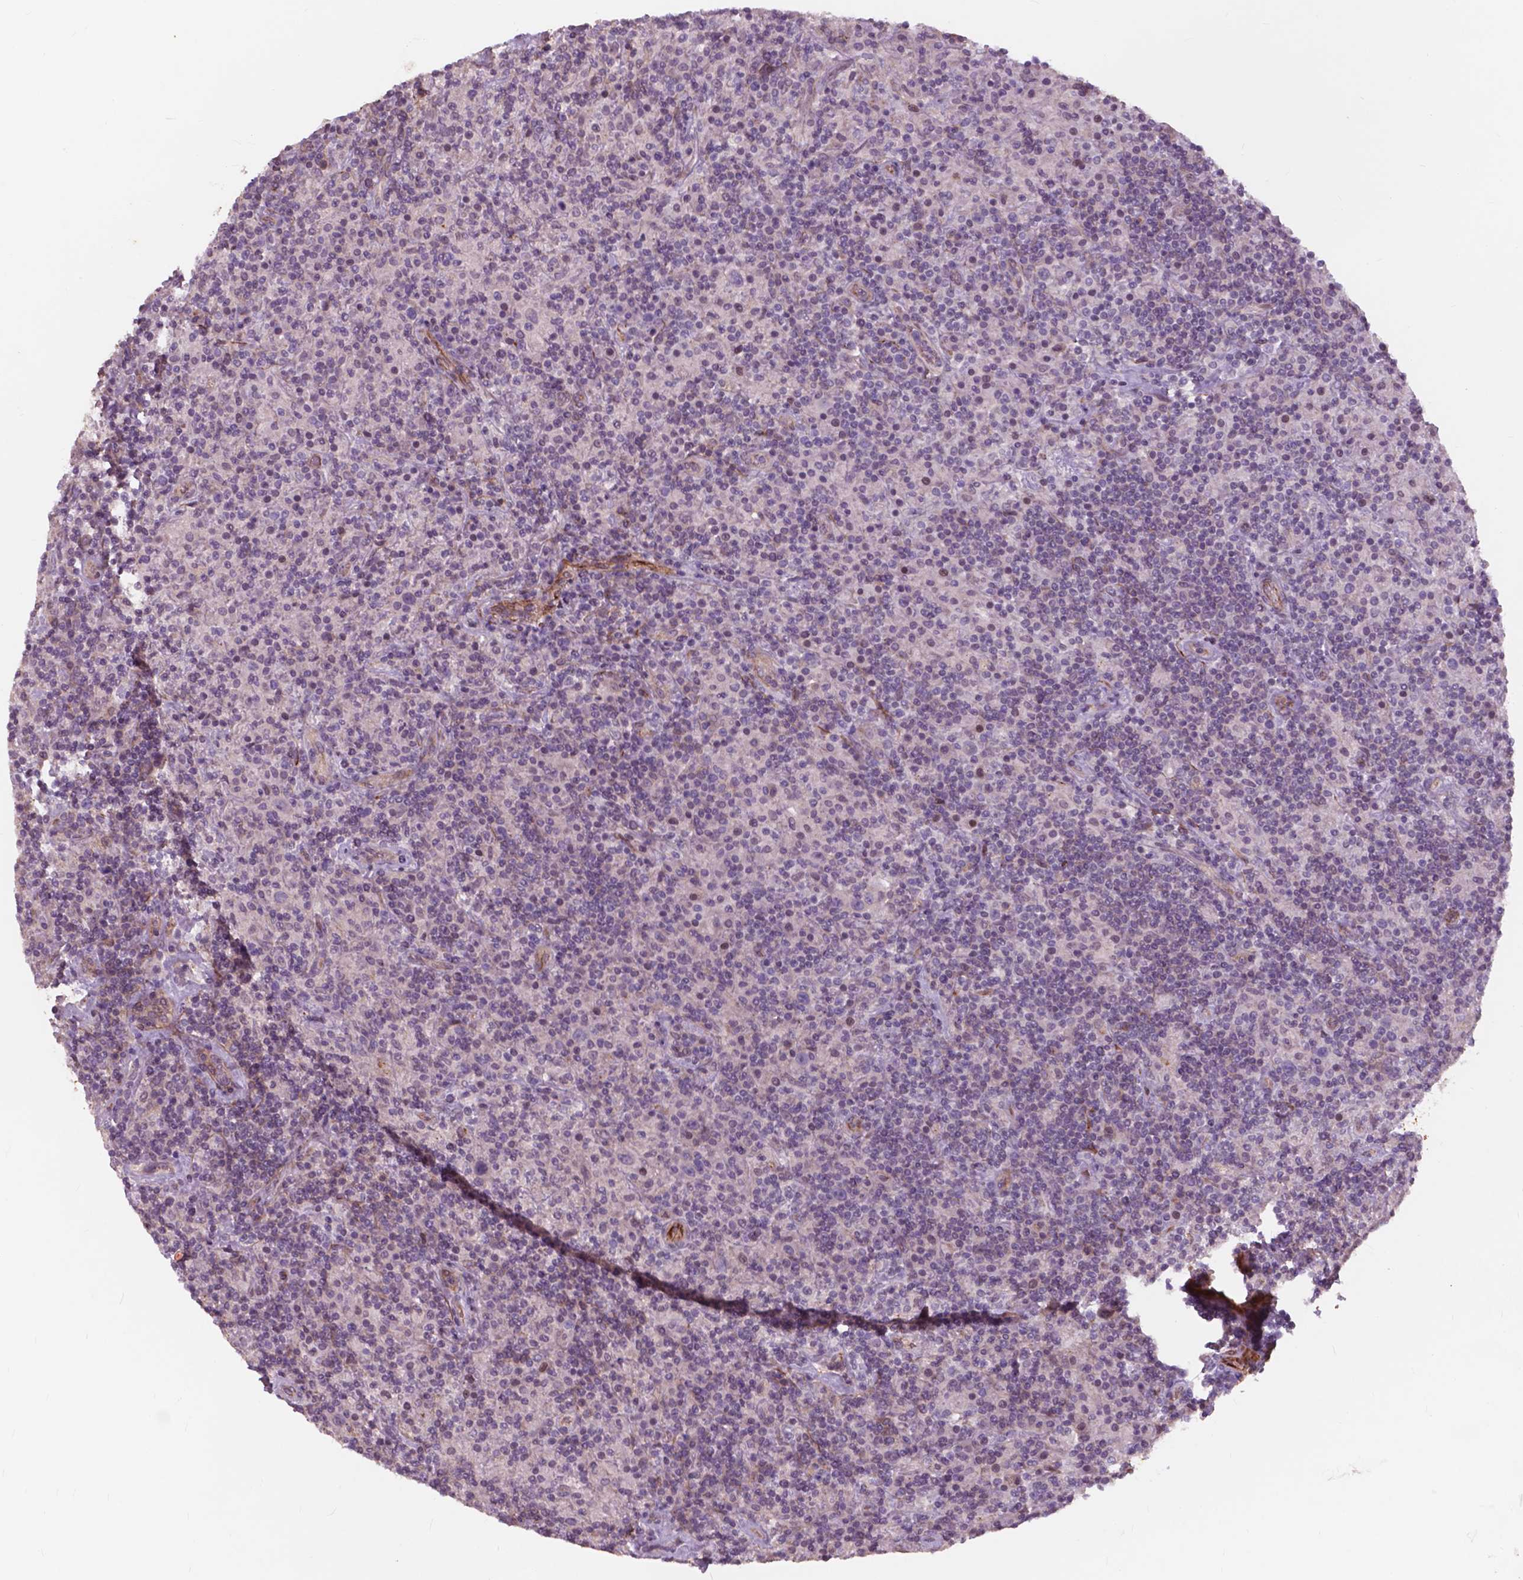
{"staining": {"intensity": "negative", "quantity": "none", "location": "none"}, "tissue": "lymphoma", "cell_type": "Tumor cells", "image_type": "cancer", "snomed": [{"axis": "morphology", "description": "Hodgkin's disease, NOS"}, {"axis": "topography", "description": "Lymph node"}], "caption": "Lymphoma stained for a protein using immunohistochemistry (IHC) exhibits no staining tumor cells.", "gene": "RFPL4B", "patient": {"sex": "male", "age": 70}}